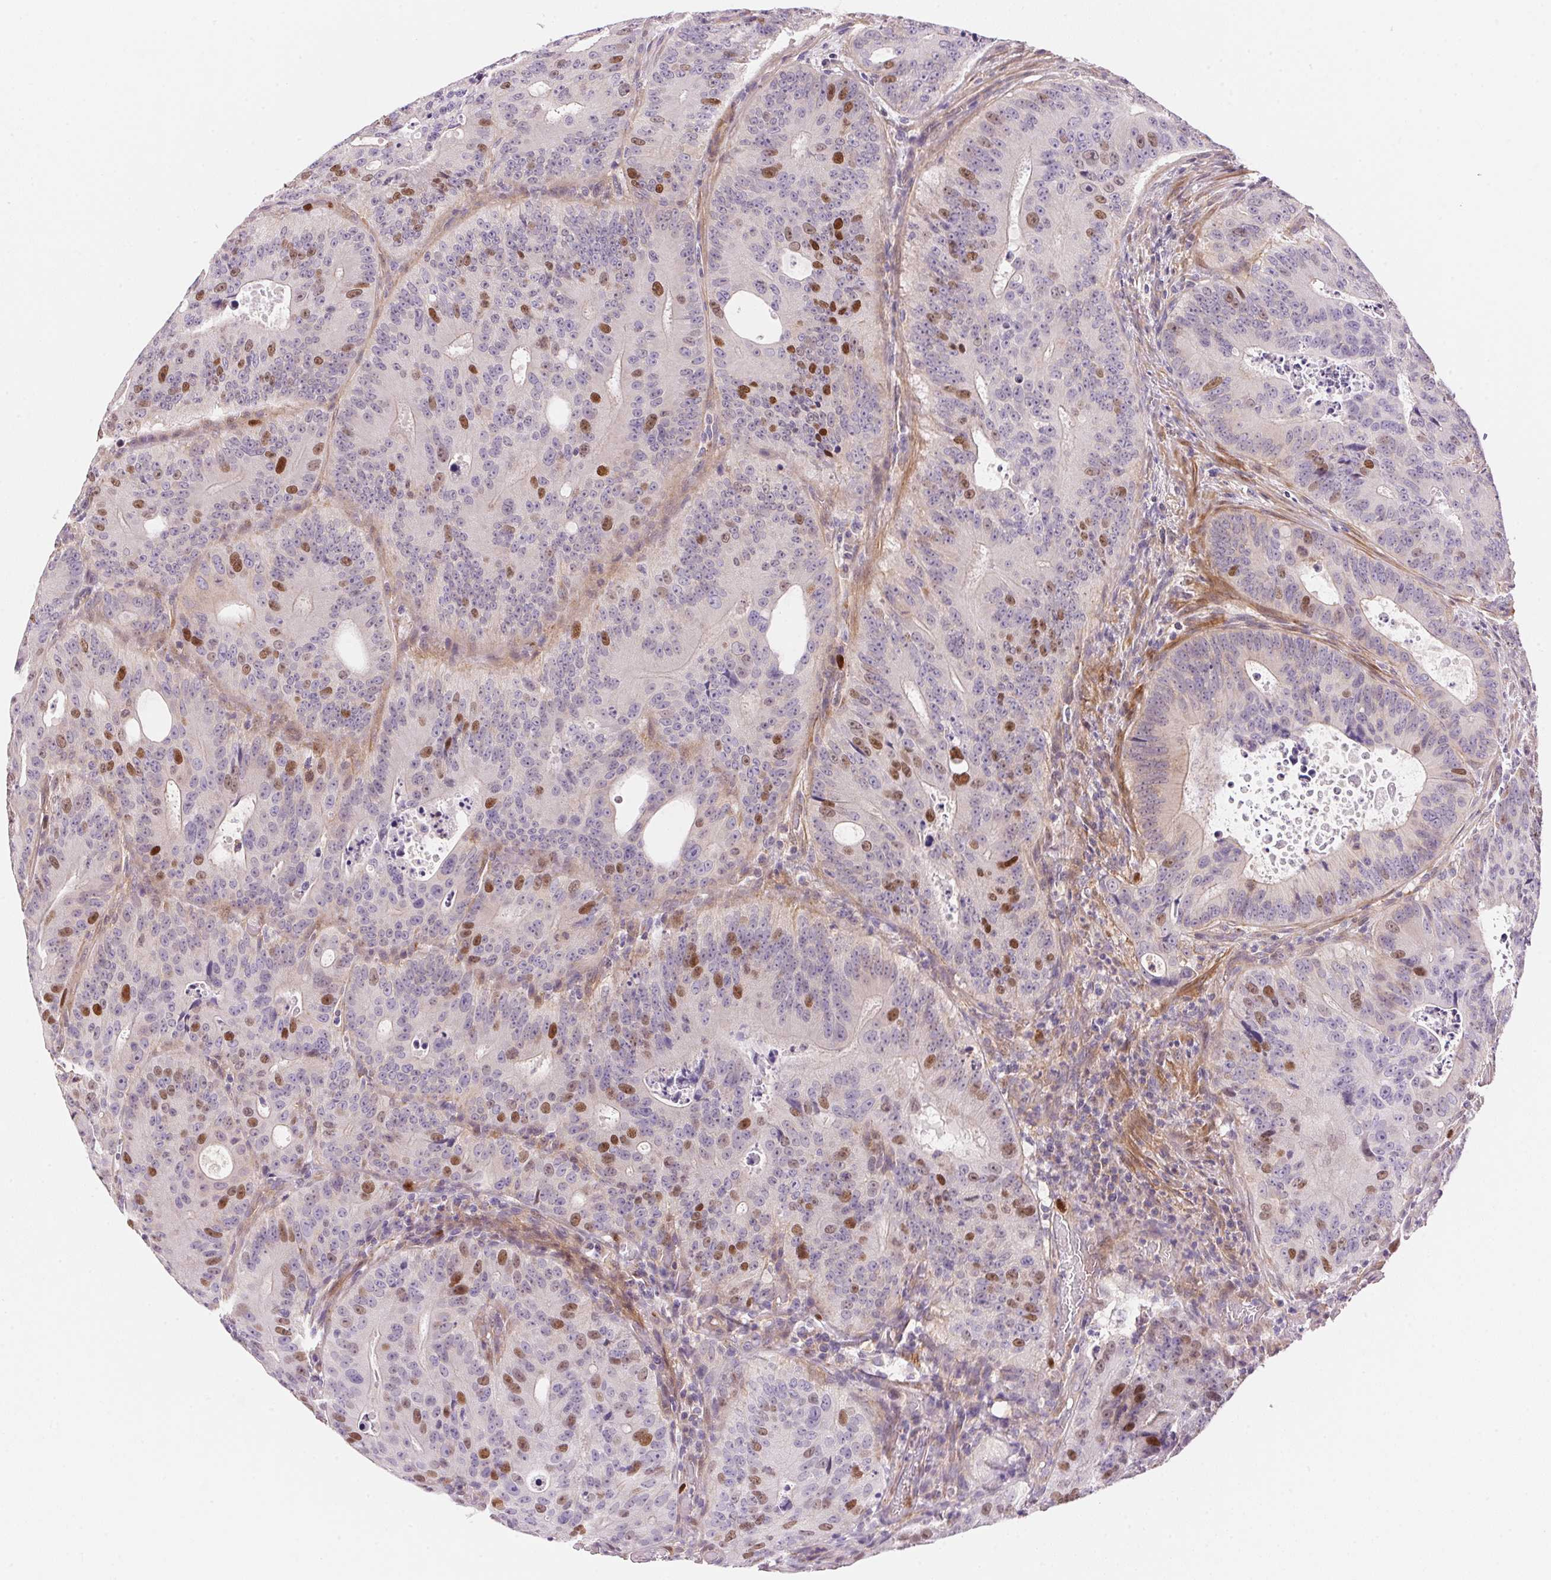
{"staining": {"intensity": "moderate", "quantity": "<25%", "location": "nuclear"}, "tissue": "colorectal cancer", "cell_type": "Tumor cells", "image_type": "cancer", "snomed": [{"axis": "morphology", "description": "Adenocarcinoma, NOS"}, {"axis": "topography", "description": "Colon"}], "caption": "An immunohistochemistry histopathology image of neoplastic tissue is shown. Protein staining in brown labels moderate nuclear positivity in colorectal cancer (adenocarcinoma) within tumor cells. Using DAB (3,3'-diaminobenzidine) (brown) and hematoxylin (blue) stains, captured at high magnification using brightfield microscopy.", "gene": "SMTN", "patient": {"sex": "male", "age": 62}}